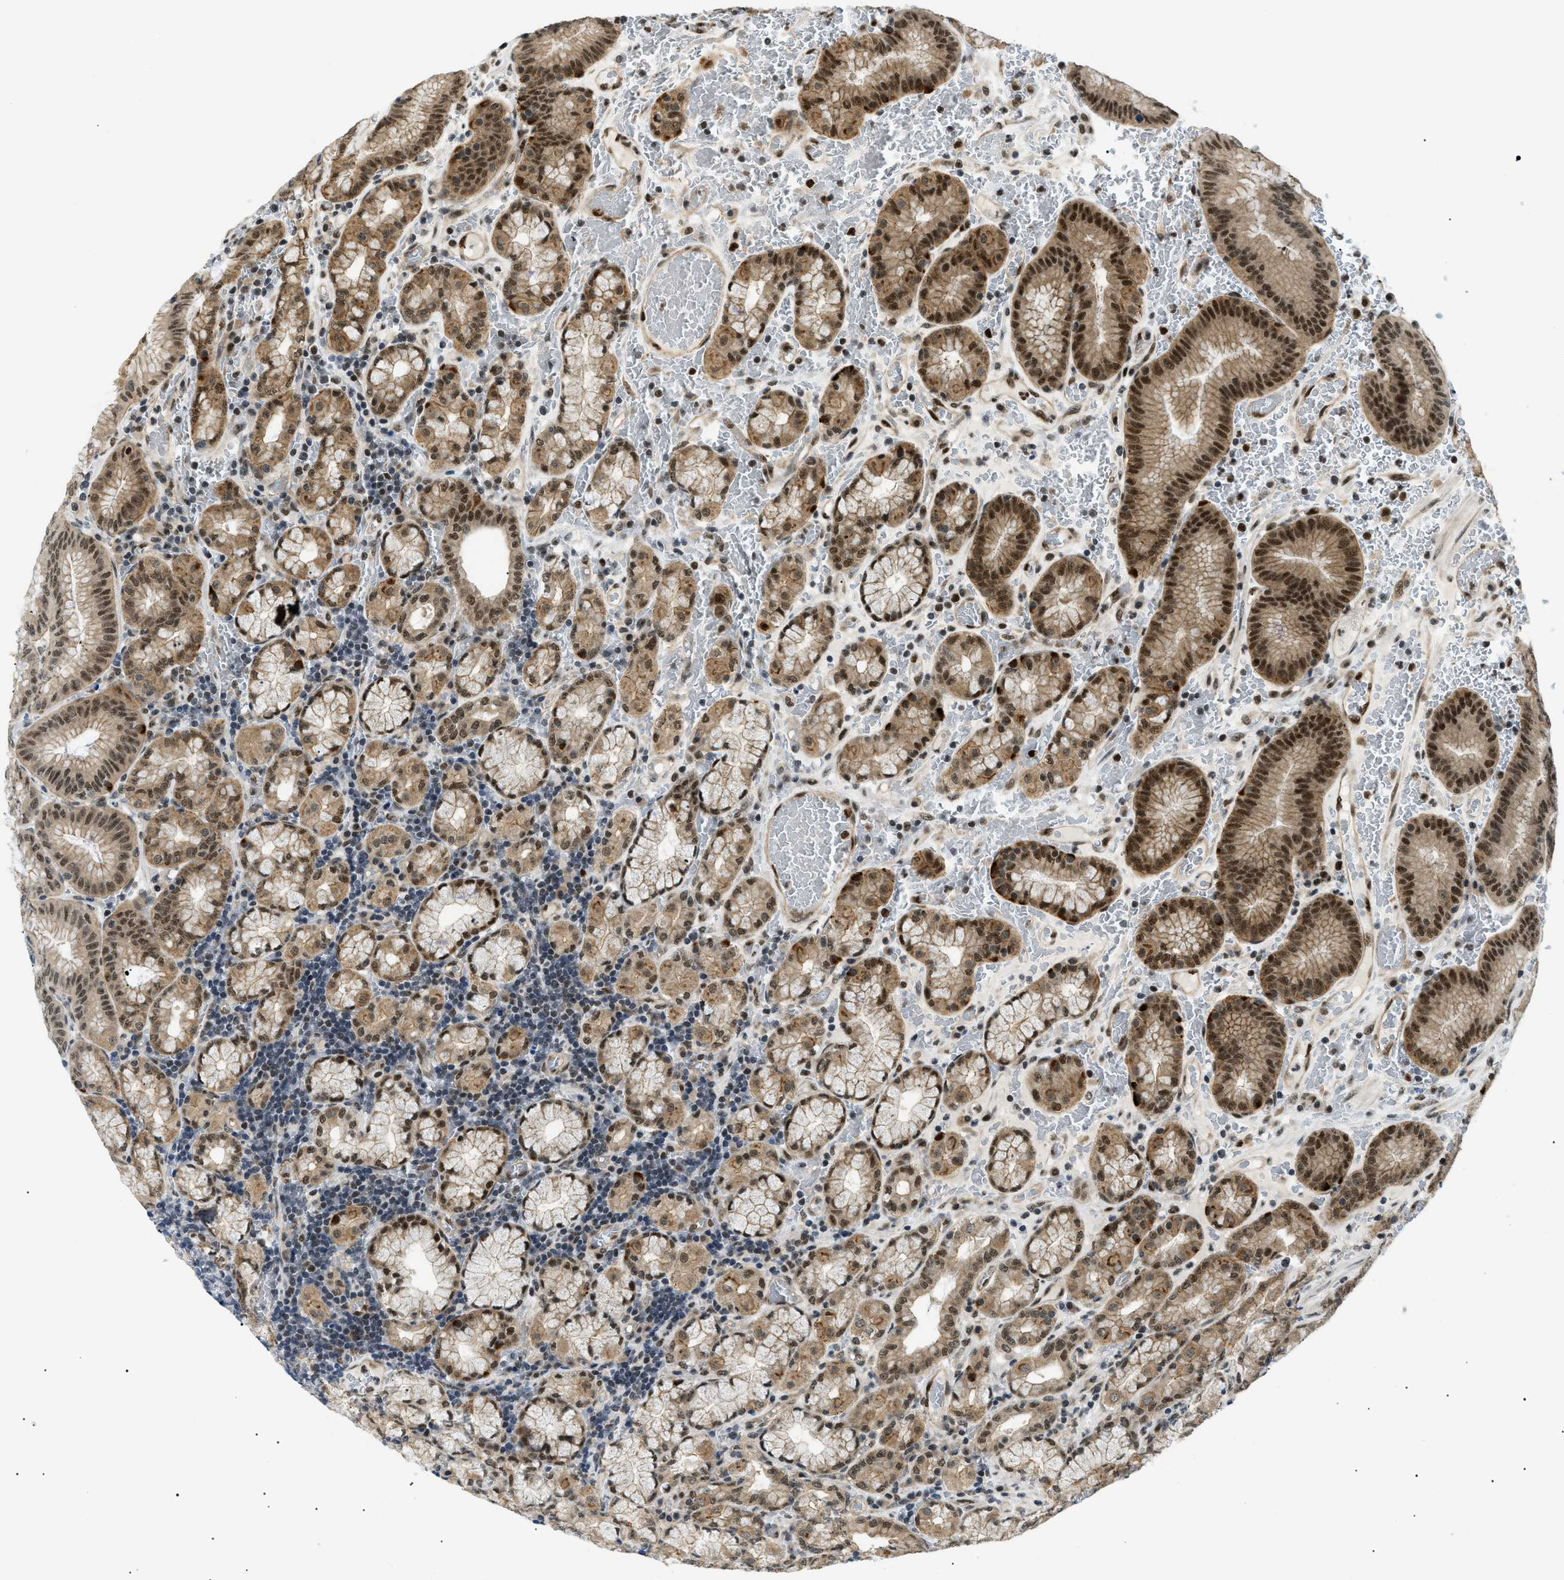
{"staining": {"intensity": "strong", "quantity": ">75%", "location": "cytoplasmic/membranous,nuclear"}, "tissue": "stomach", "cell_type": "Glandular cells", "image_type": "normal", "snomed": [{"axis": "morphology", "description": "Normal tissue, NOS"}, {"axis": "morphology", "description": "Carcinoid, malignant, NOS"}, {"axis": "topography", "description": "Stomach, upper"}], "caption": "The histopathology image reveals staining of unremarkable stomach, revealing strong cytoplasmic/membranous,nuclear protein positivity (brown color) within glandular cells.", "gene": "CWC25", "patient": {"sex": "male", "age": 39}}